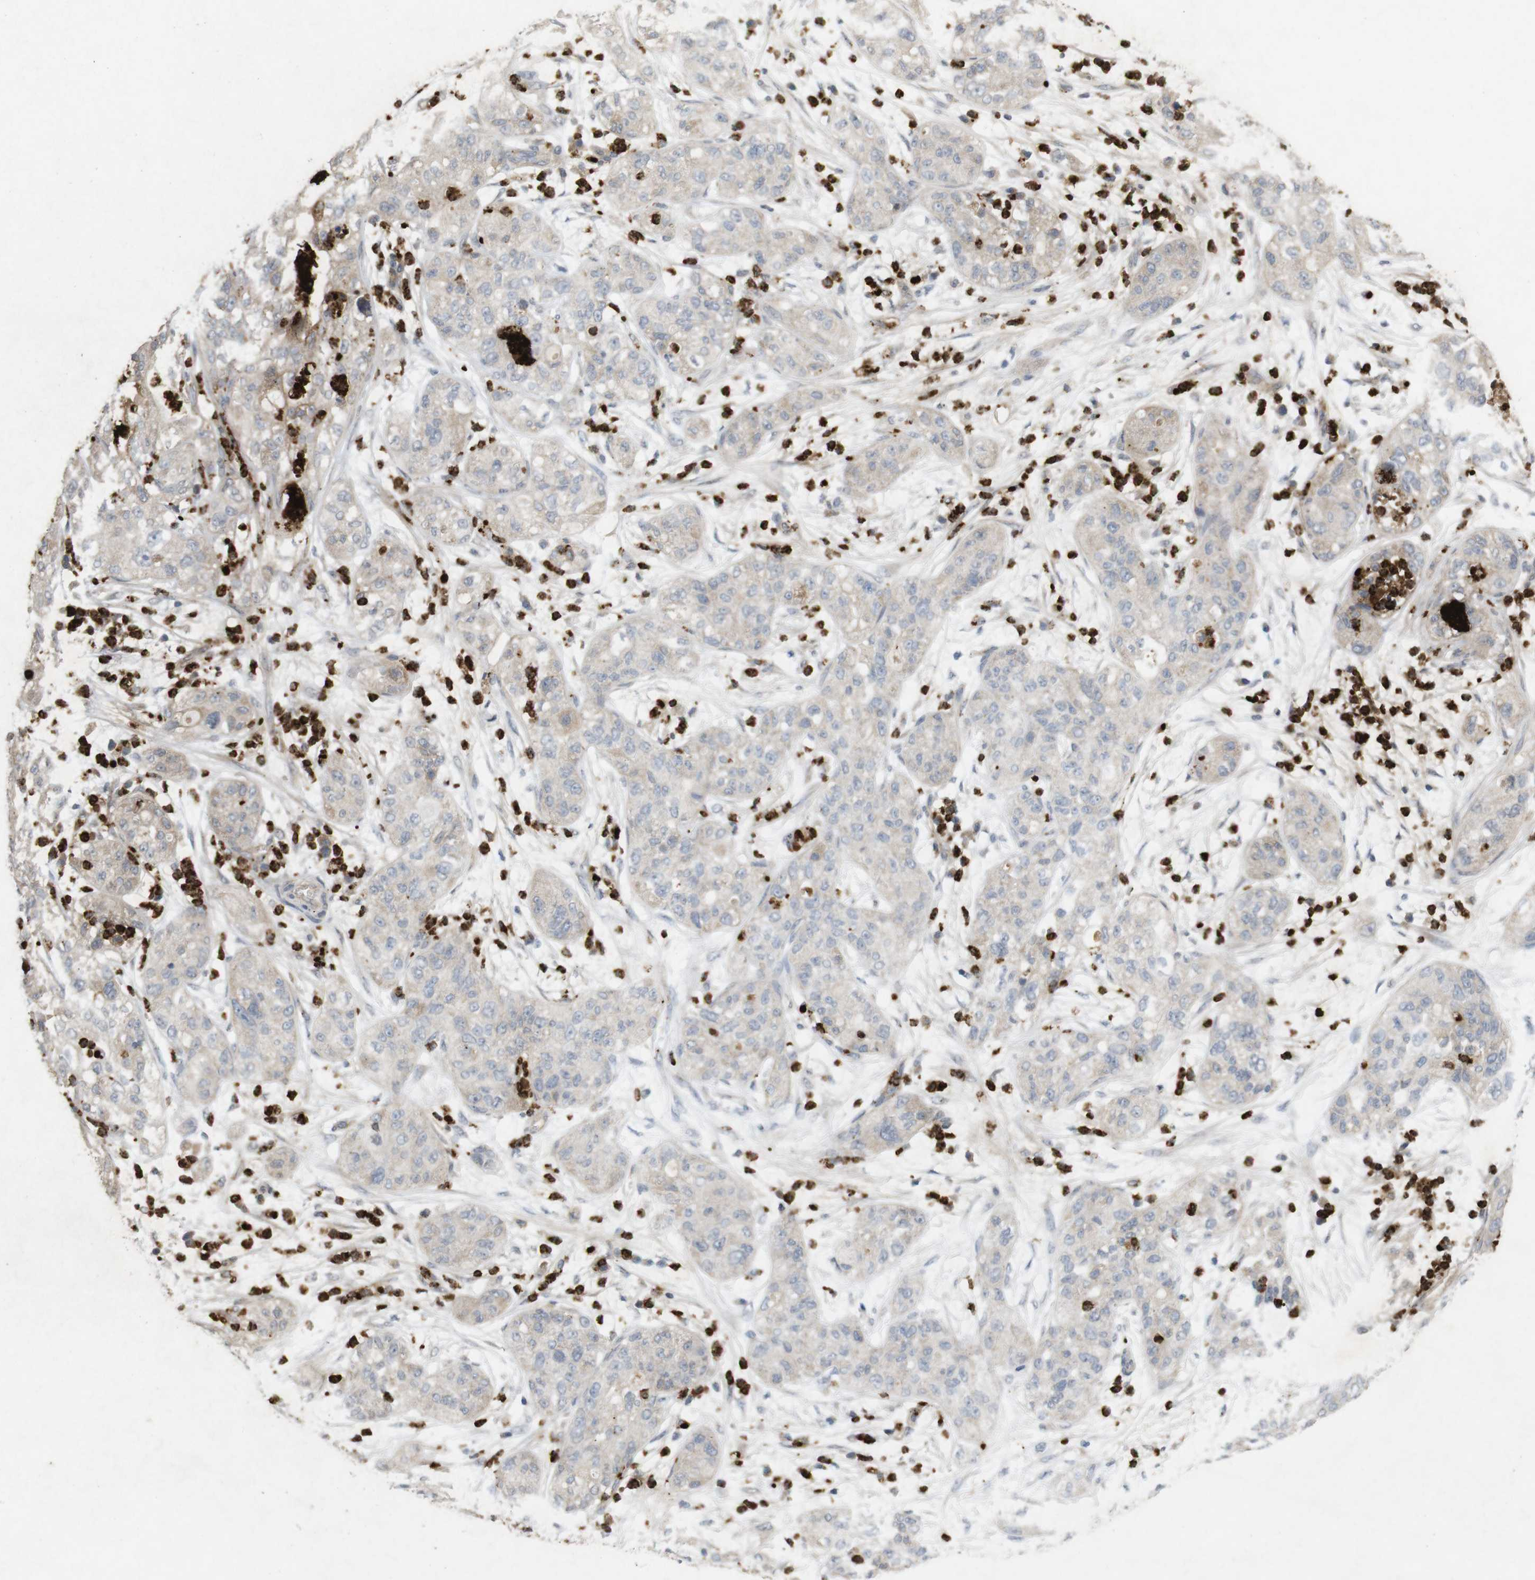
{"staining": {"intensity": "weak", "quantity": ">75%", "location": "cytoplasmic/membranous"}, "tissue": "pancreatic cancer", "cell_type": "Tumor cells", "image_type": "cancer", "snomed": [{"axis": "morphology", "description": "Adenocarcinoma, NOS"}, {"axis": "topography", "description": "Pancreas"}], "caption": "Weak cytoplasmic/membranous protein expression is appreciated in approximately >75% of tumor cells in pancreatic cancer.", "gene": "TSPAN14", "patient": {"sex": "female", "age": 78}}